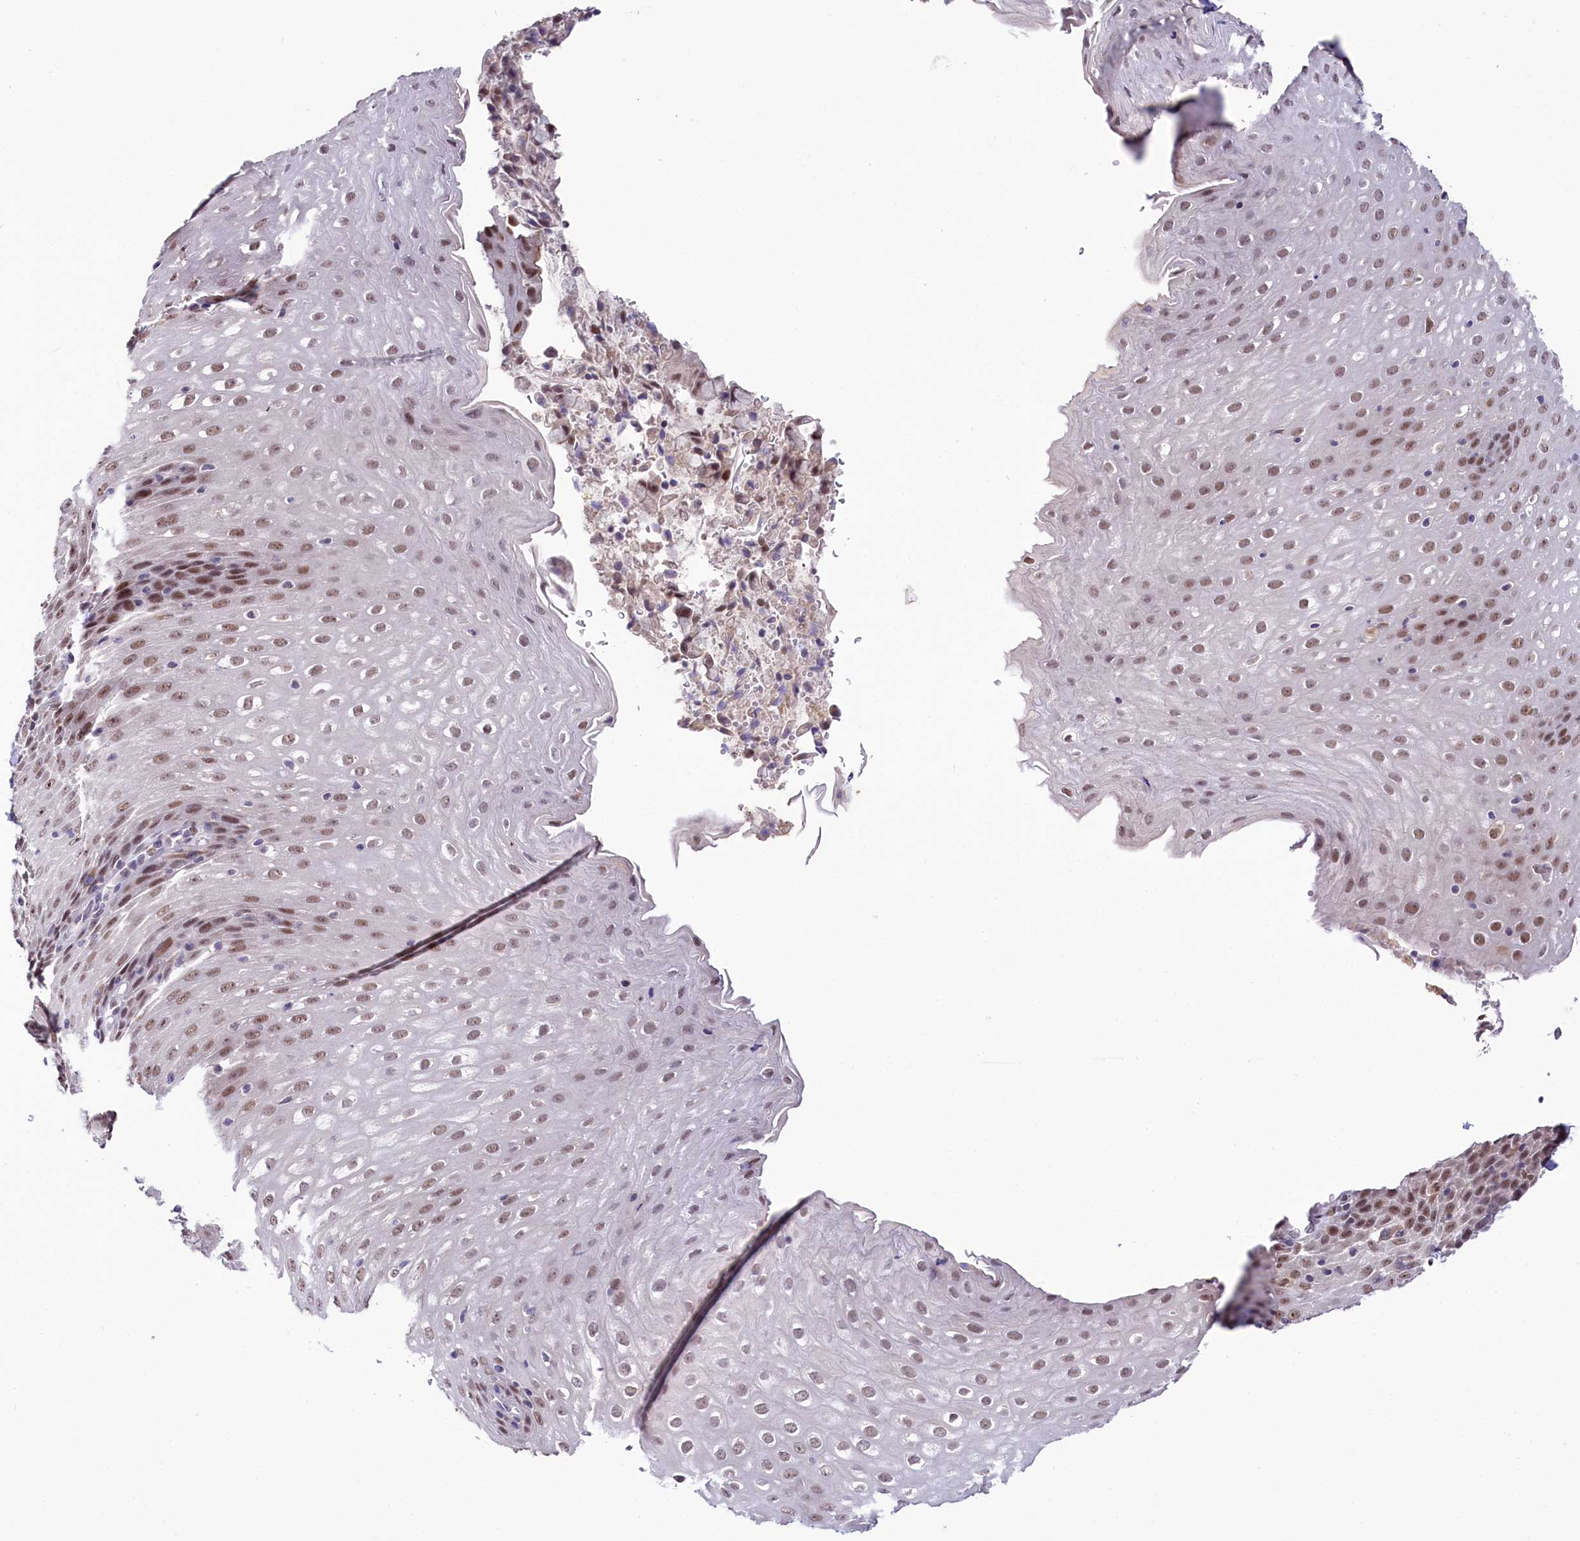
{"staining": {"intensity": "moderate", "quantity": ">75%", "location": "nuclear"}, "tissue": "esophagus", "cell_type": "Squamous epithelial cells", "image_type": "normal", "snomed": [{"axis": "morphology", "description": "Normal tissue, NOS"}, {"axis": "topography", "description": "Esophagus"}], "caption": "Squamous epithelial cells exhibit moderate nuclear expression in approximately >75% of cells in unremarkable esophagus.", "gene": "SCAF11", "patient": {"sex": "female", "age": 61}}